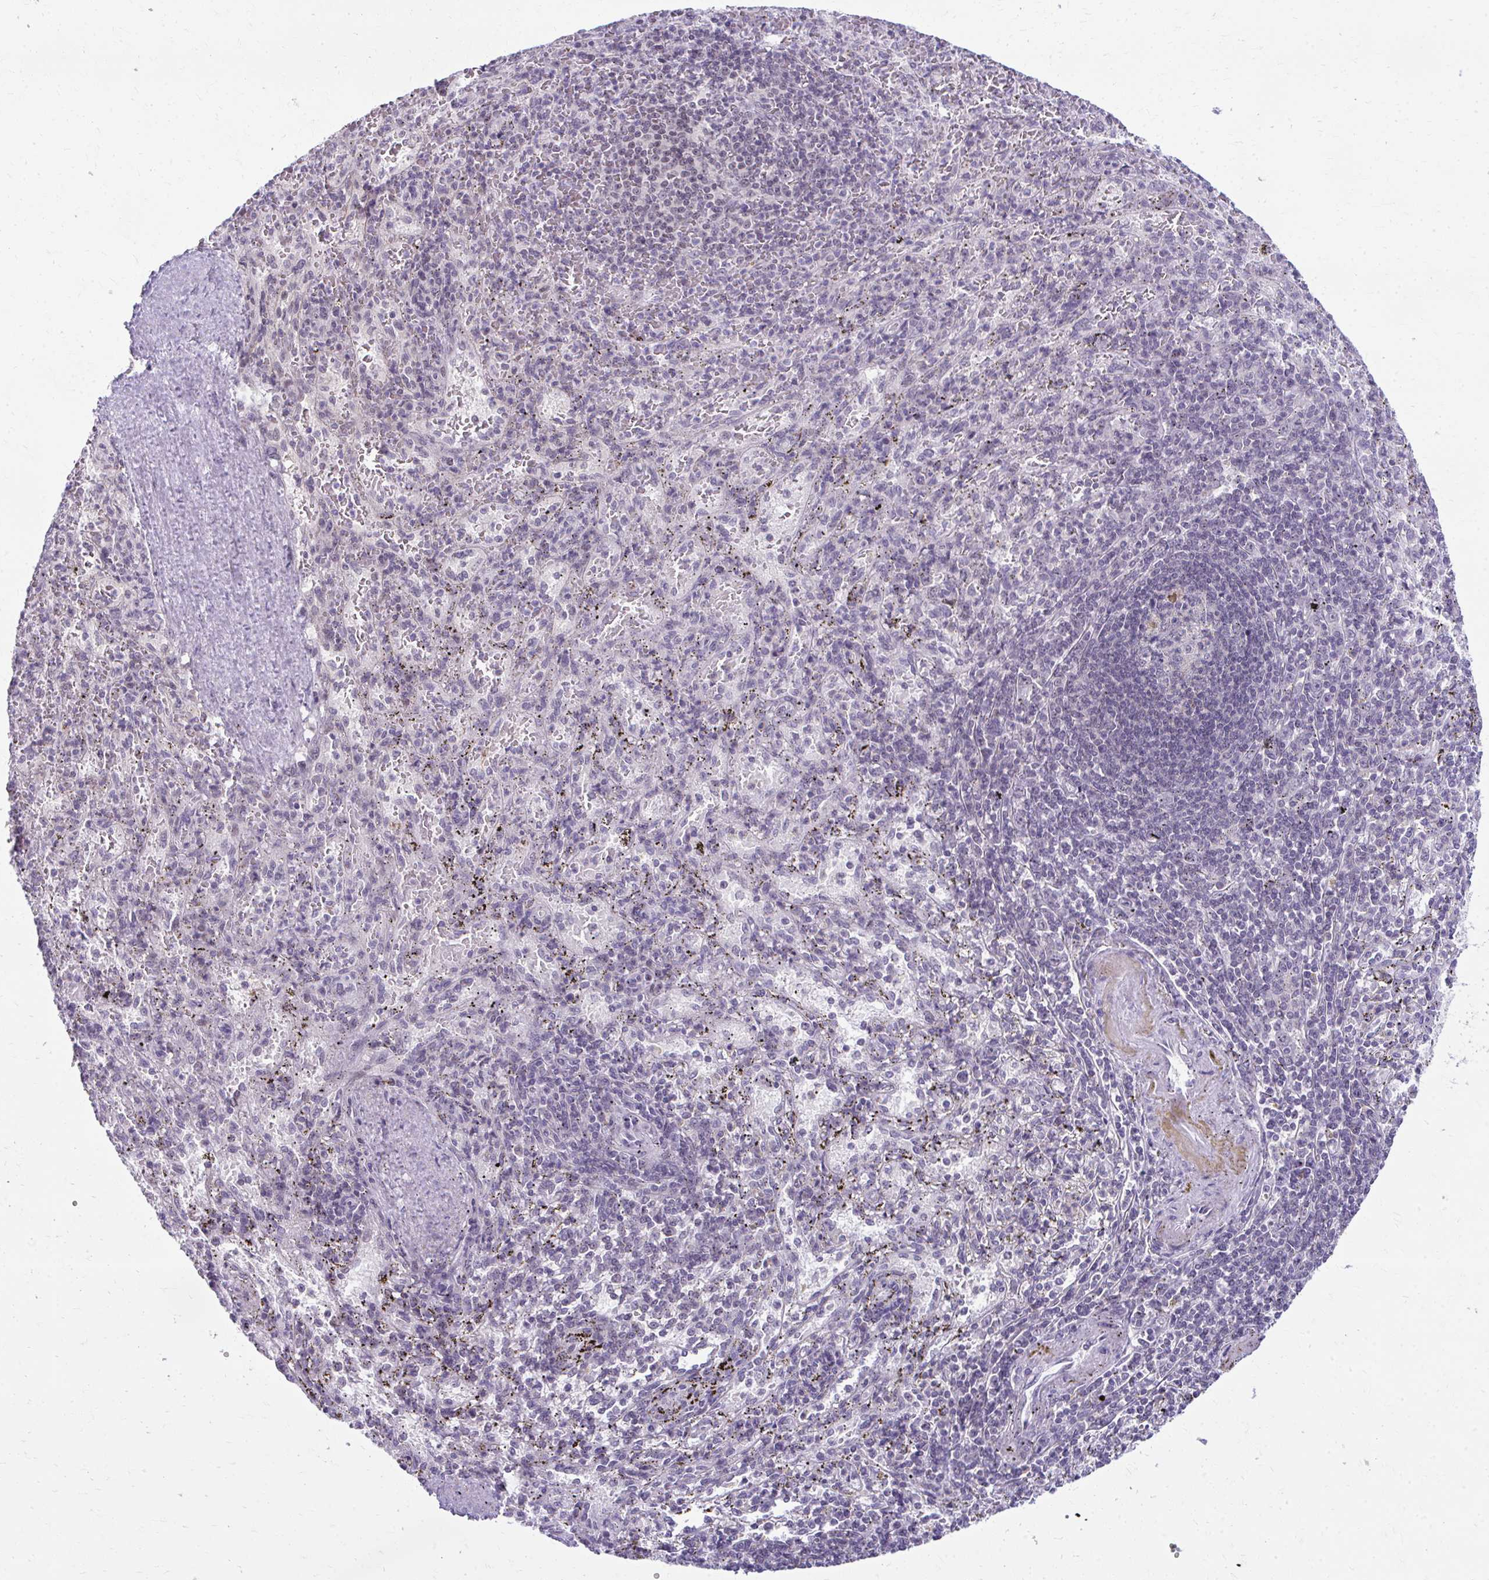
{"staining": {"intensity": "negative", "quantity": "none", "location": "none"}, "tissue": "spleen", "cell_type": "Cells in red pulp", "image_type": "normal", "snomed": [{"axis": "morphology", "description": "Normal tissue, NOS"}, {"axis": "topography", "description": "Spleen"}], "caption": "IHC micrograph of unremarkable spleen stained for a protein (brown), which shows no positivity in cells in red pulp.", "gene": "MAF1", "patient": {"sex": "male", "age": 57}}